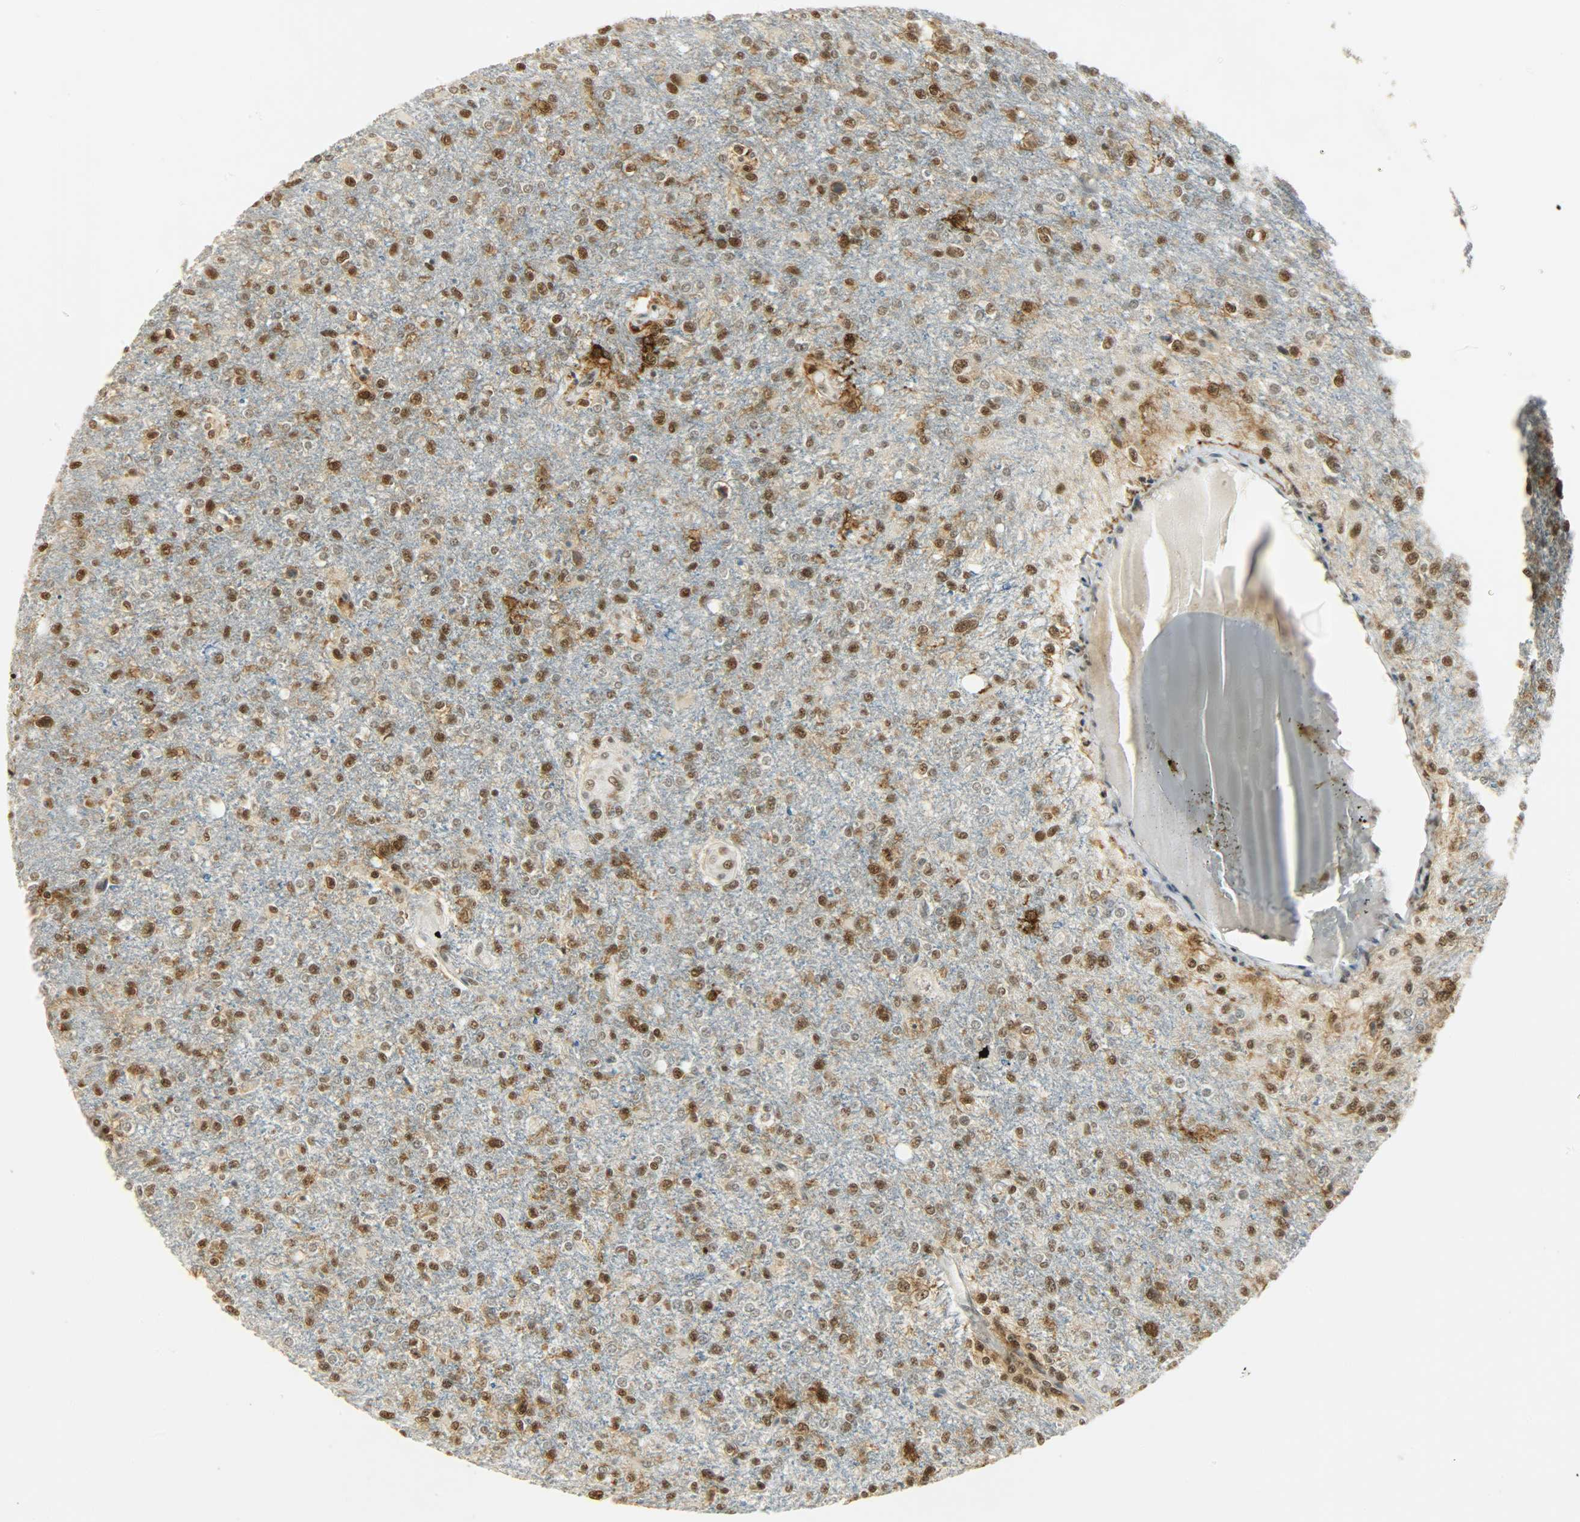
{"staining": {"intensity": "moderate", "quantity": ">75%", "location": "nuclear"}, "tissue": "glioma", "cell_type": "Tumor cells", "image_type": "cancer", "snomed": [{"axis": "morphology", "description": "Glioma, malignant, High grade"}, {"axis": "topography", "description": "Cerebral cortex"}], "caption": "Malignant high-grade glioma stained with DAB immunohistochemistry reveals medium levels of moderate nuclear expression in about >75% of tumor cells.", "gene": "NGFR", "patient": {"sex": "male", "age": 76}}